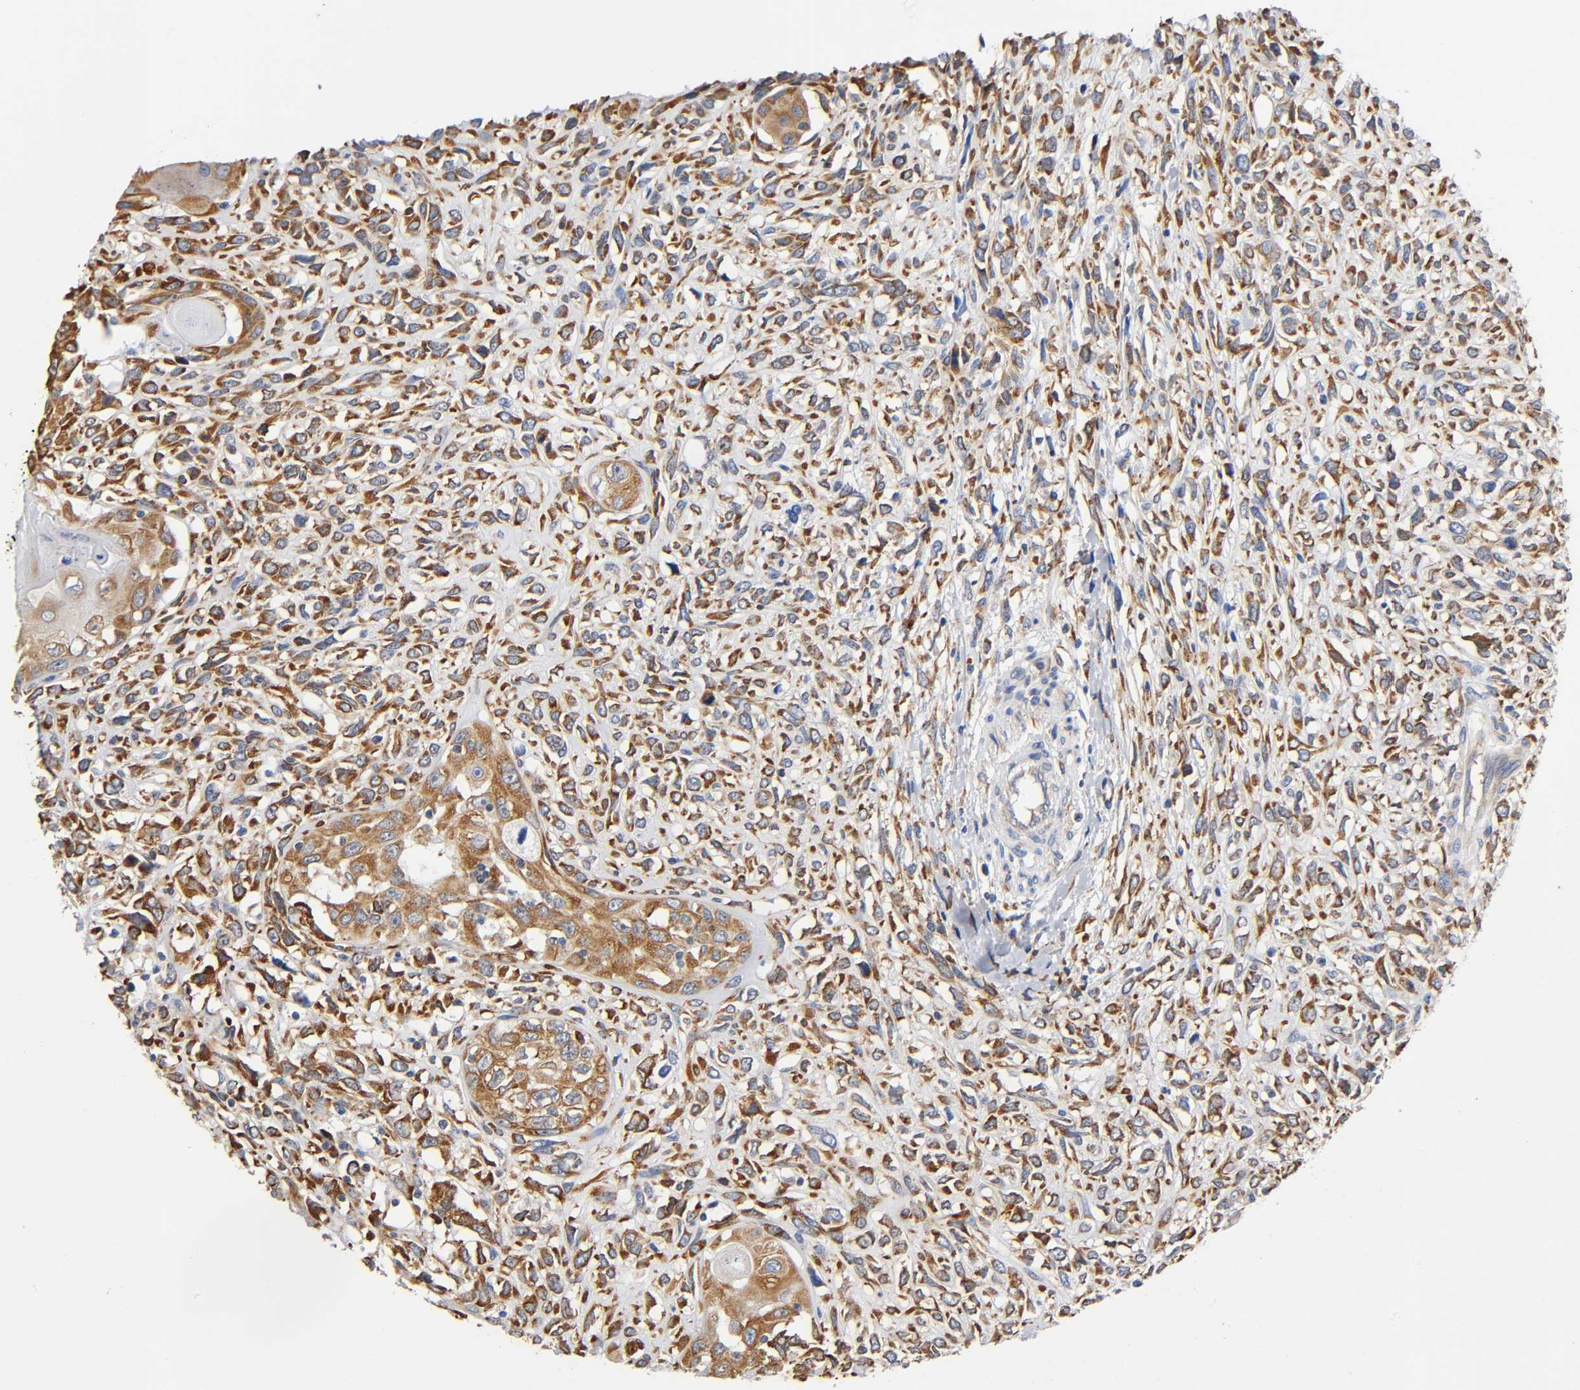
{"staining": {"intensity": "moderate", "quantity": ">75%", "location": "cytoplasmic/membranous"}, "tissue": "head and neck cancer", "cell_type": "Tumor cells", "image_type": "cancer", "snomed": [{"axis": "morphology", "description": "Necrosis, NOS"}, {"axis": "morphology", "description": "Neoplasm, malignant, NOS"}, {"axis": "topography", "description": "Salivary gland"}, {"axis": "topography", "description": "Head-Neck"}], "caption": "A high-resolution photomicrograph shows IHC staining of head and neck cancer, which shows moderate cytoplasmic/membranous positivity in about >75% of tumor cells.", "gene": "UCKL1", "patient": {"sex": "male", "age": 43}}